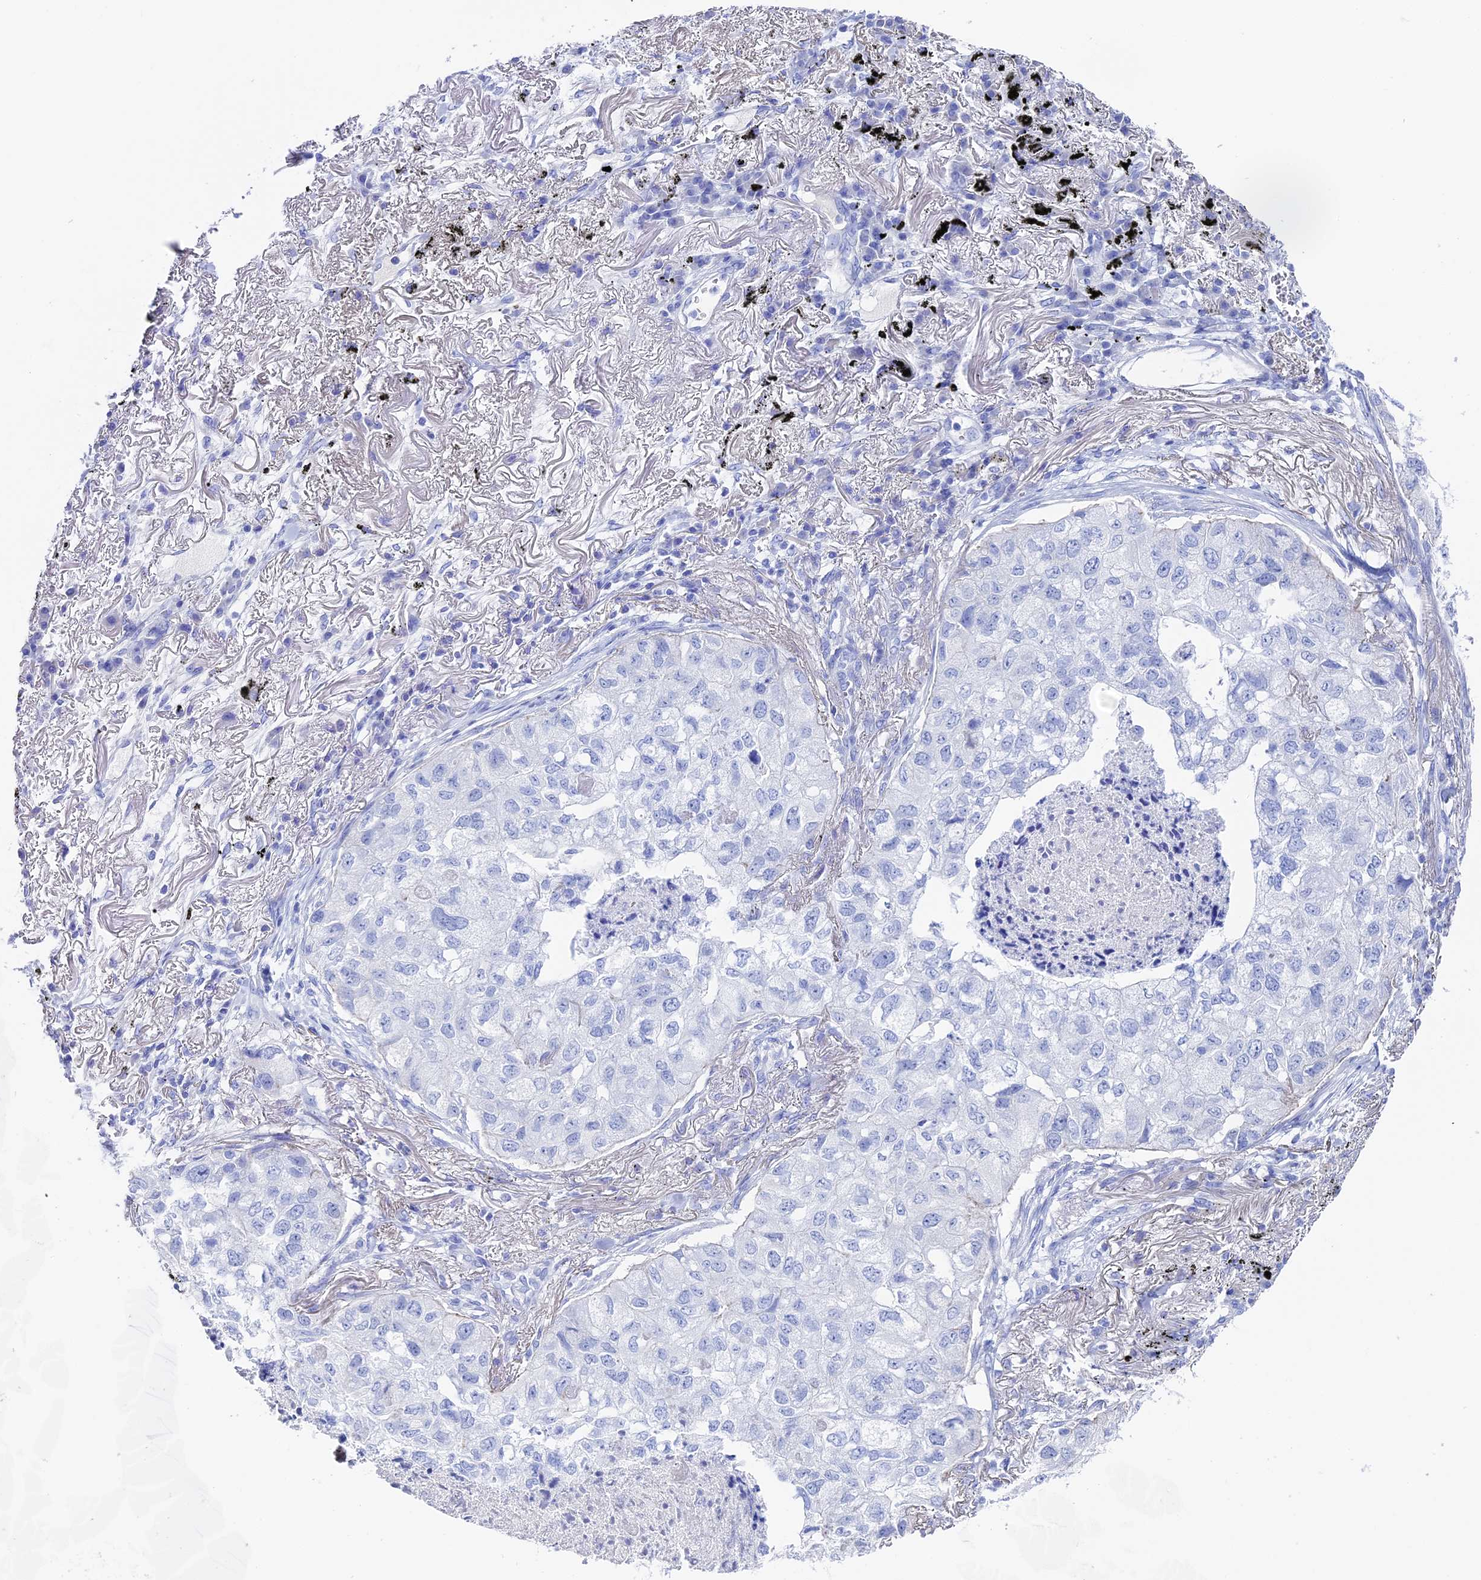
{"staining": {"intensity": "negative", "quantity": "none", "location": "none"}, "tissue": "lung cancer", "cell_type": "Tumor cells", "image_type": "cancer", "snomed": [{"axis": "morphology", "description": "Adenocarcinoma, NOS"}, {"axis": "topography", "description": "Lung"}], "caption": "IHC of lung cancer shows no staining in tumor cells. (DAB immunohistochemistry (IHC), high magnification).", "gene": "UNC119", "patient": {"sex": "male", "age": 65}}